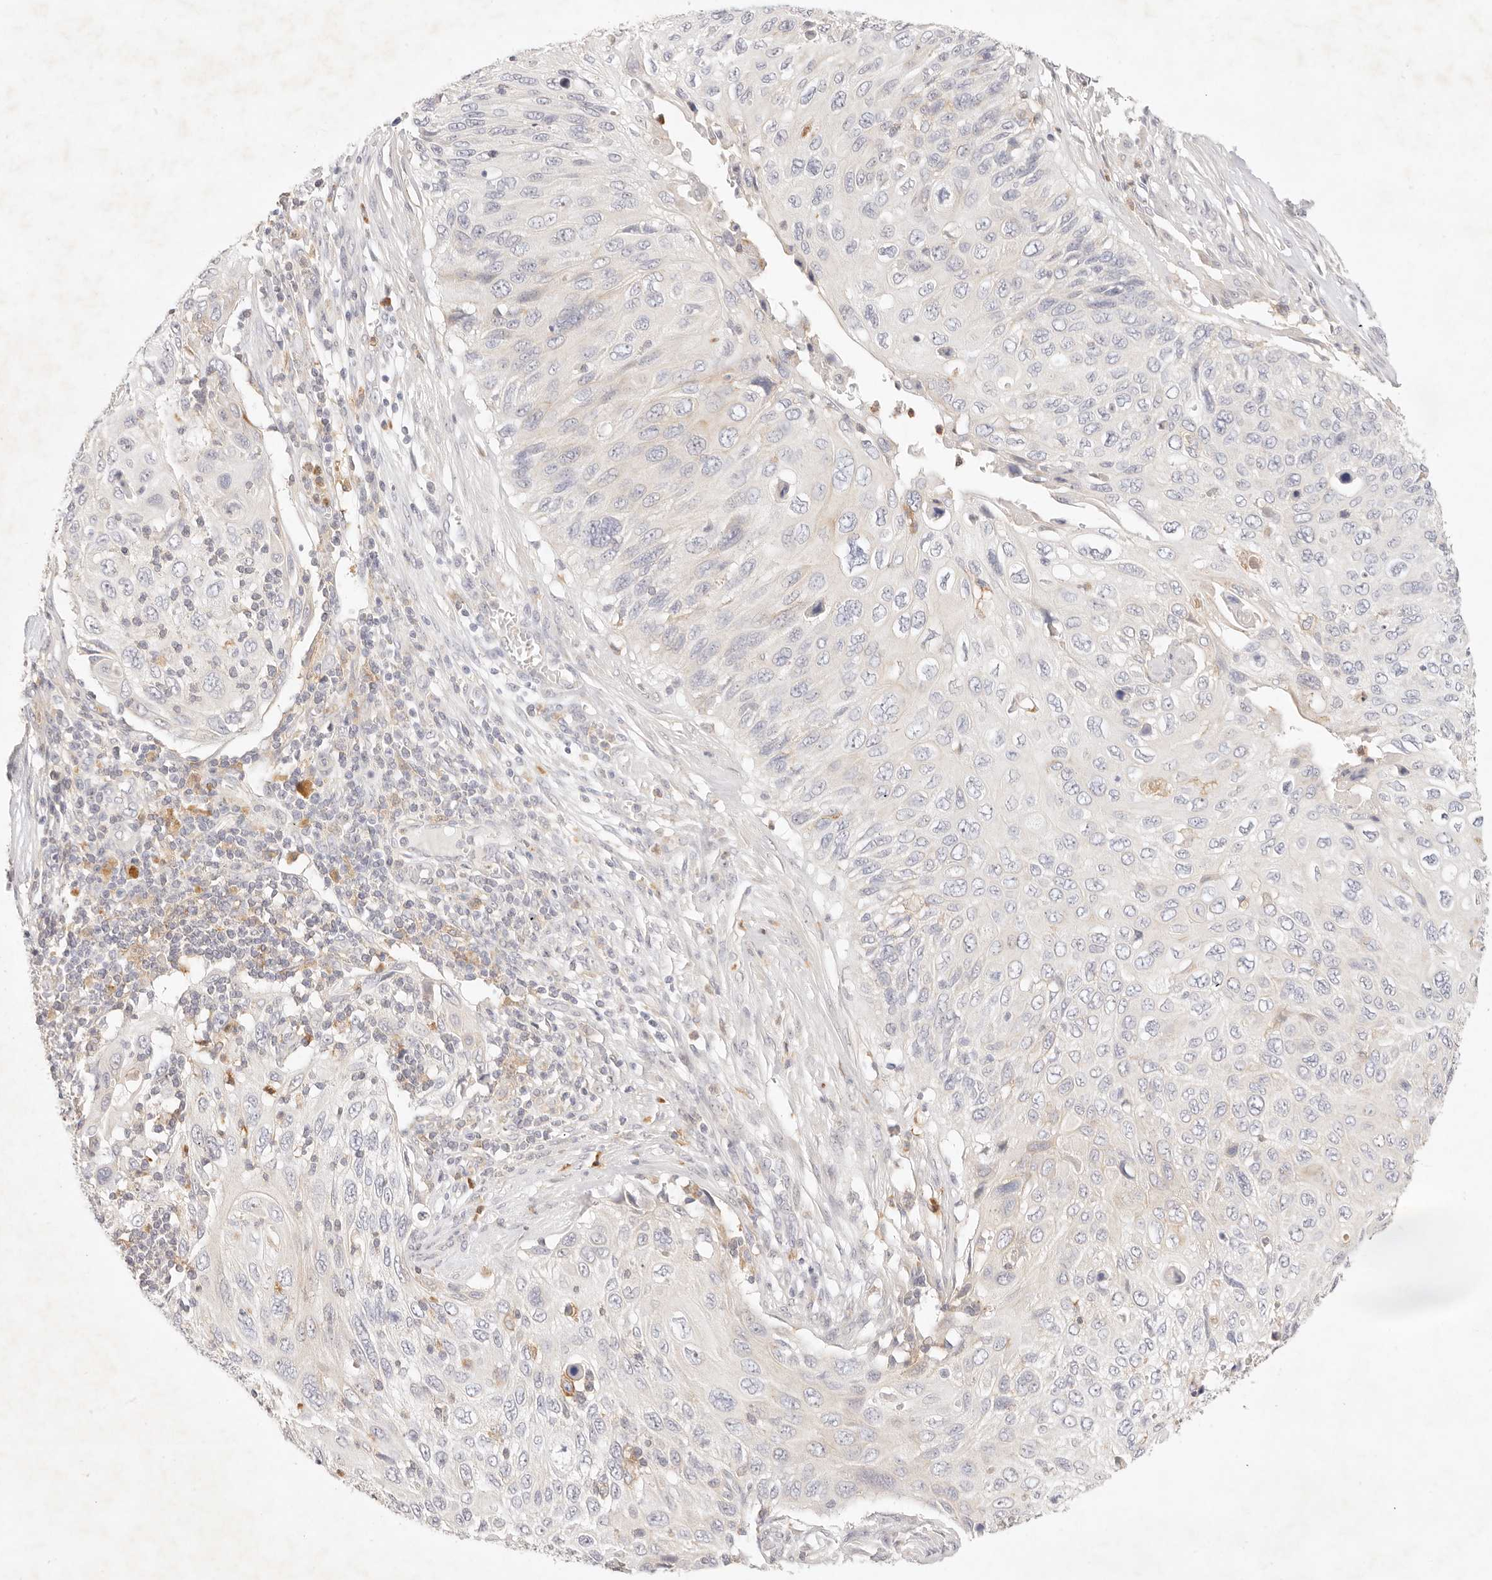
{"staining": {"intensity": "negative", "quantity": "none", "location": "none"}, "tissue": "cervical cancer", "cell_type": "Tumor cells", "image_type": "cancer", "snomed": [{"axis": "morphology", "description": "Squamous cell carcinoma, NOS"}, {"axis": "topography", "description": "Cervix"}], "caption": "Immunohistochemistry of human cervical squamous cell carcinoma exhibits no positivity in tumor cells.", "gene": "GPR84", "patient": {"sex": "female", "age": 70}}